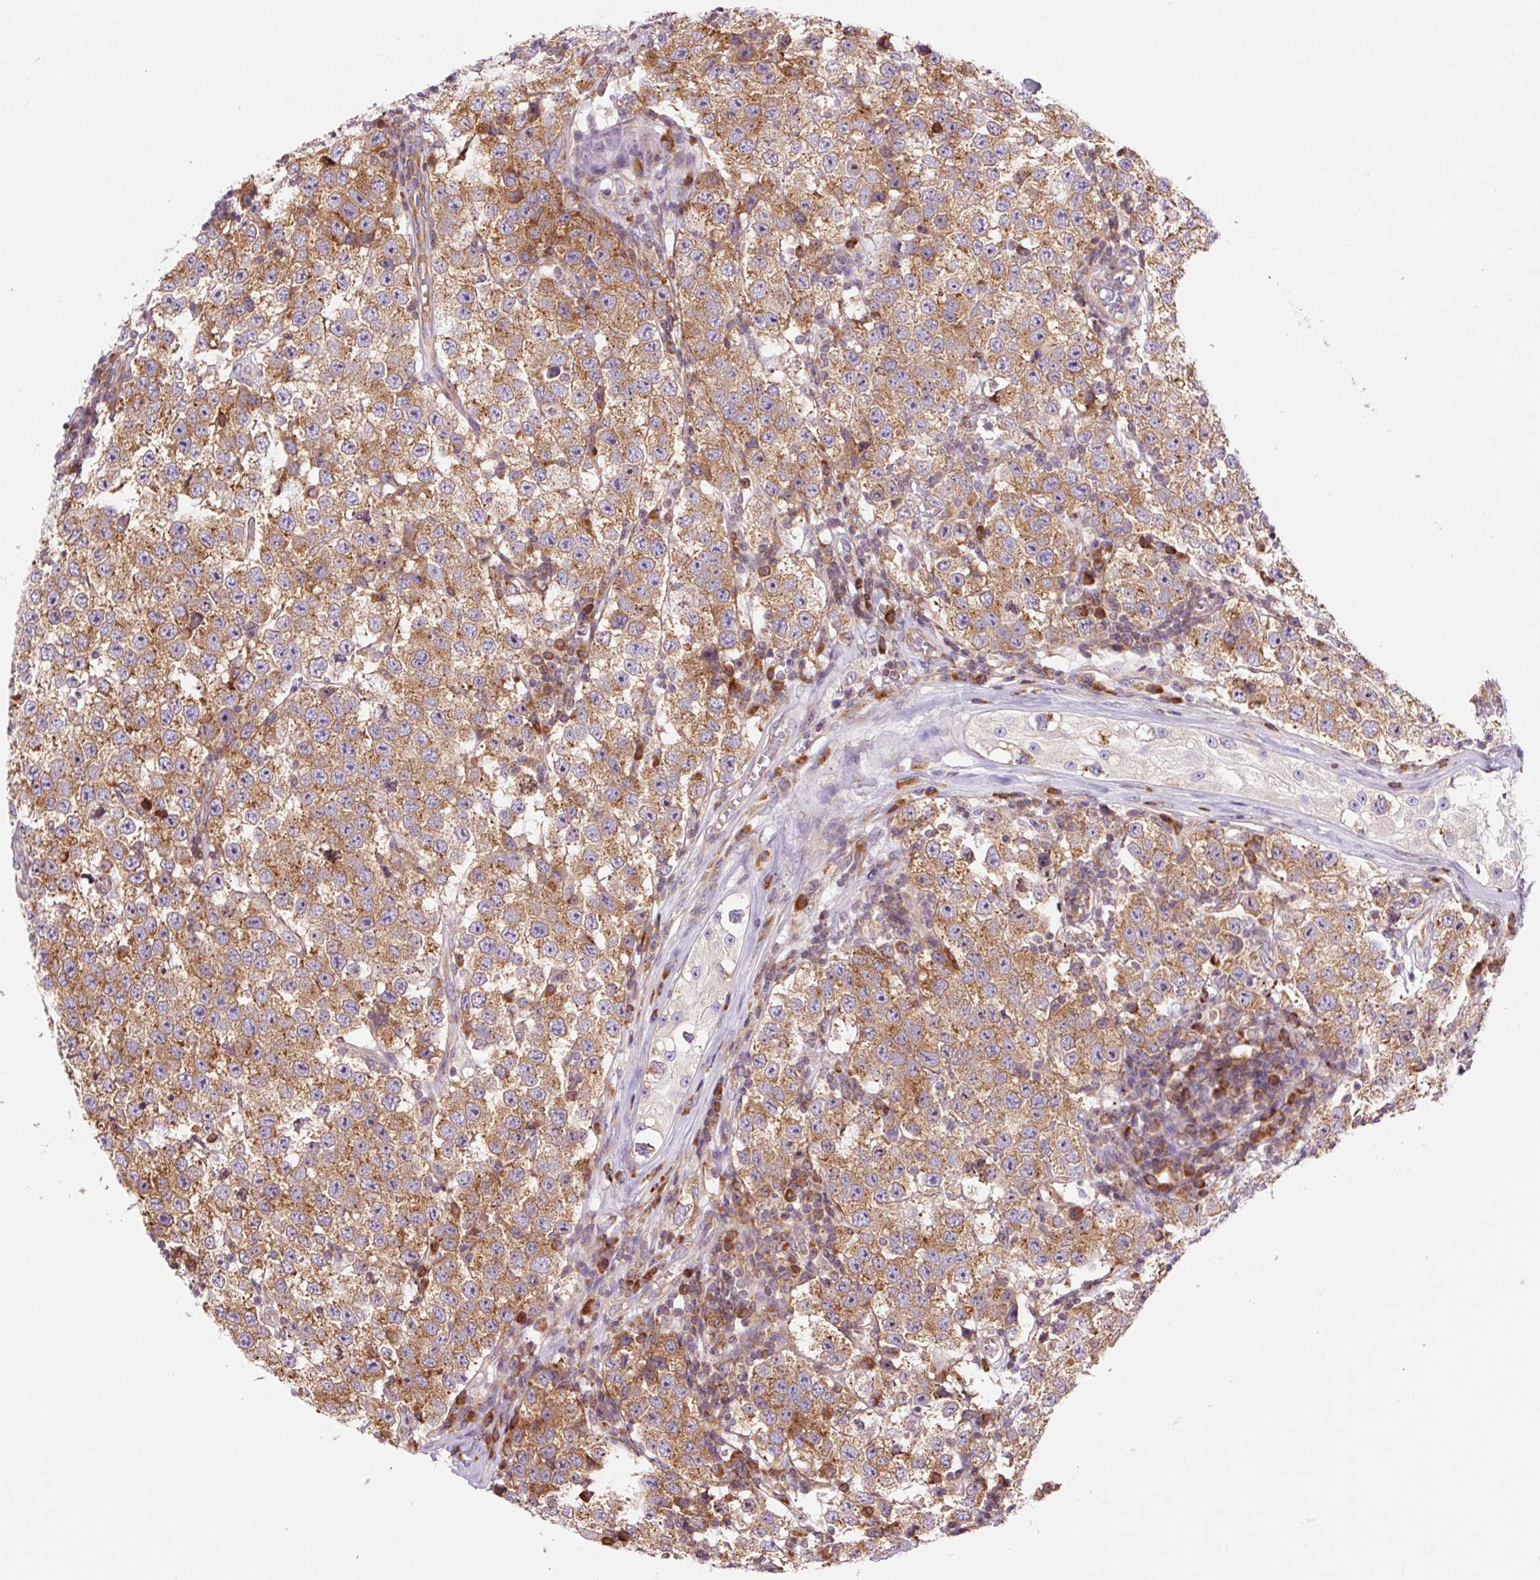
{"staining": {"intensity": "moderate", "quantity": ">75%", "location": "cytoplasmic/membranous"}, "tissue": "testis cancer", "cell_type": "Tumor cells", "image_type": "cancer", "snomed": [{"axis": "morphology", "description": "Seminoma, NOS"}, {"axis": "topography", "description": "Testis"}], "caption": "Protein expression analysis of human testis cancer (seminoma) reveals moderate cytoplasmic/membranous expression in about >75% of tumor cells.", "gene": "RPL41", "patient": {"sex": "male", "age": 34}}